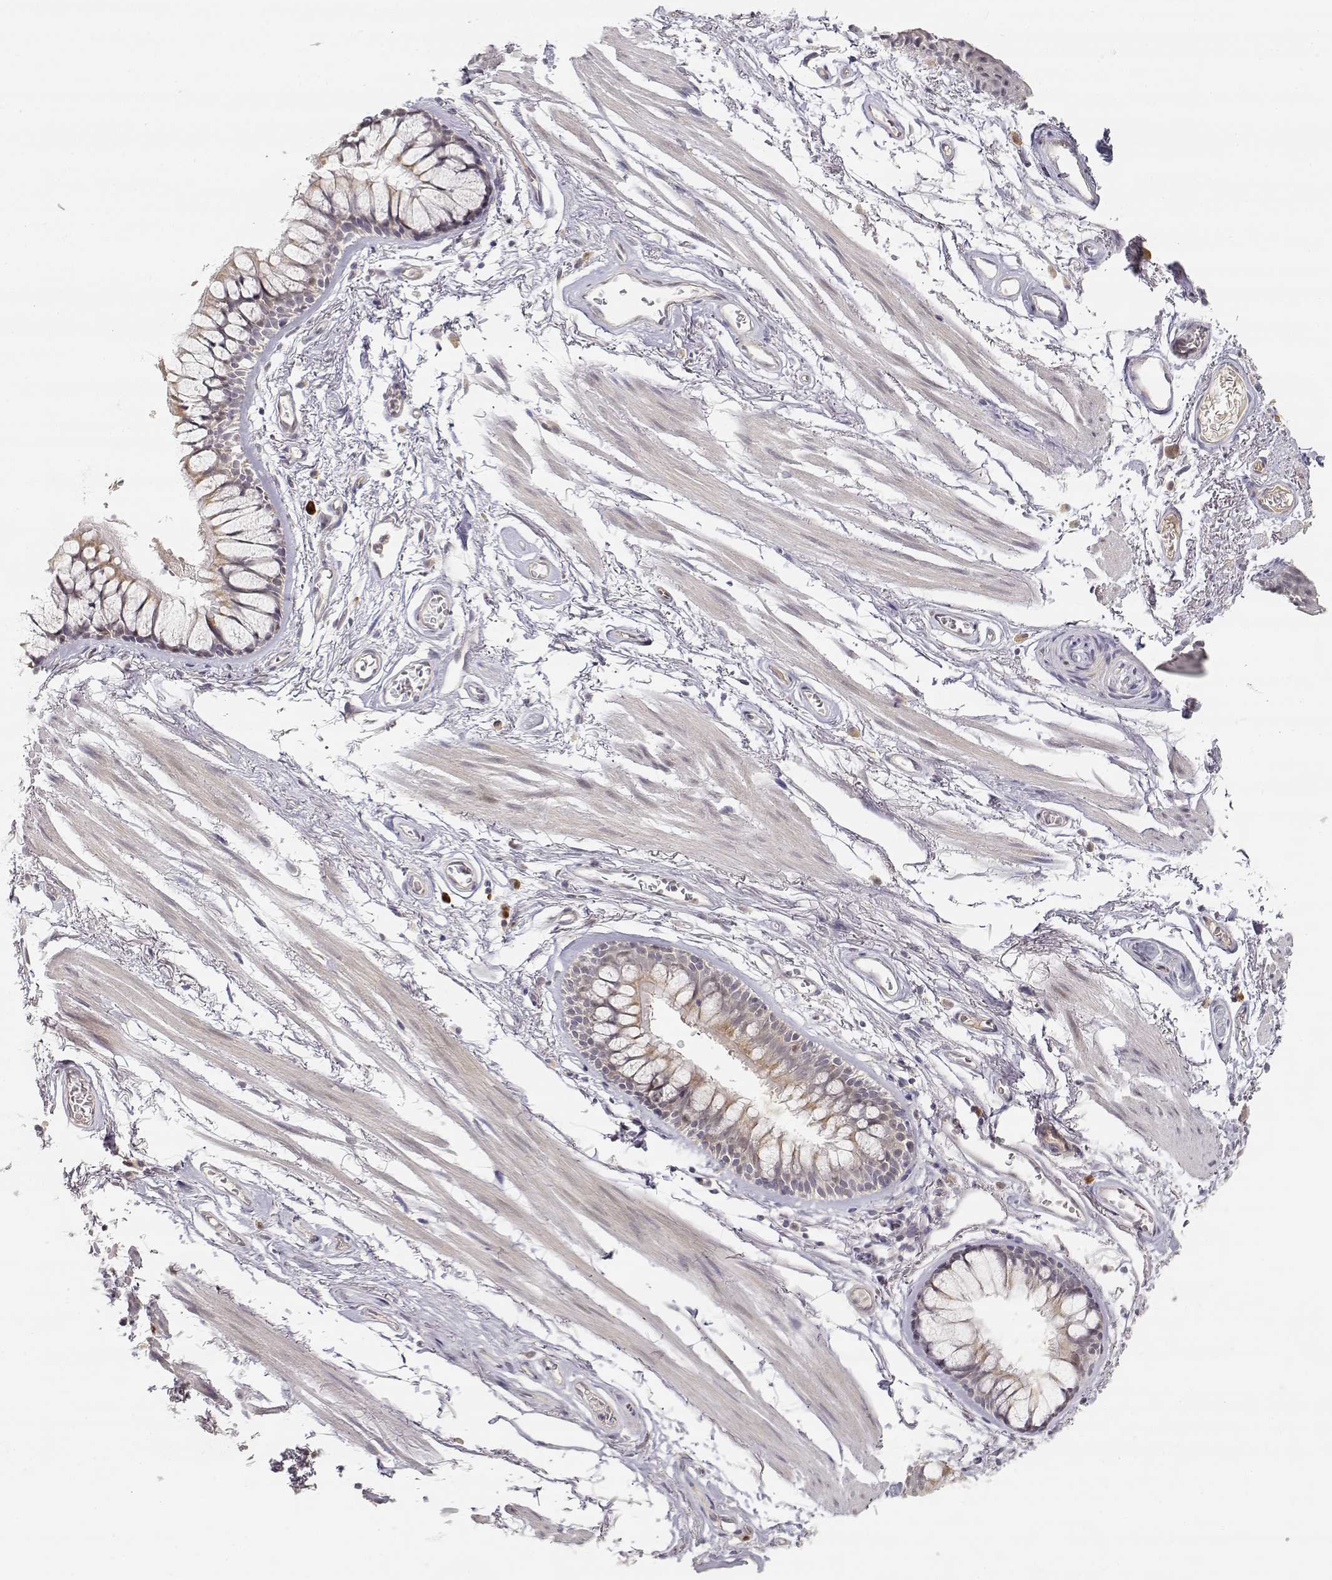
{"staining": {"intensity": "negative", "quantity": "none", "location": "none"}, "tissue": "adipose tissue", "cell_type": "Adipocytes", "image_type": "normal", "snomed": [{"axis": "morphology", "description": "Normal tissue, NOS"}, {"axis": "topography", "description": "Cartilage tissue"}, {"axis": "topography", "description": "Bronchus"}], "caption": "DAB immunohistochemical staining of normal adipose tissue displays no significant expression in adipocytes. The staining was performed using DAB to visualize the protein expression in brown, while the nuclei were stained in blue with hematoxylin (Magnification: 20x).", "gene": "EAF2", "patient": {"sex": "female", "age": 79}}